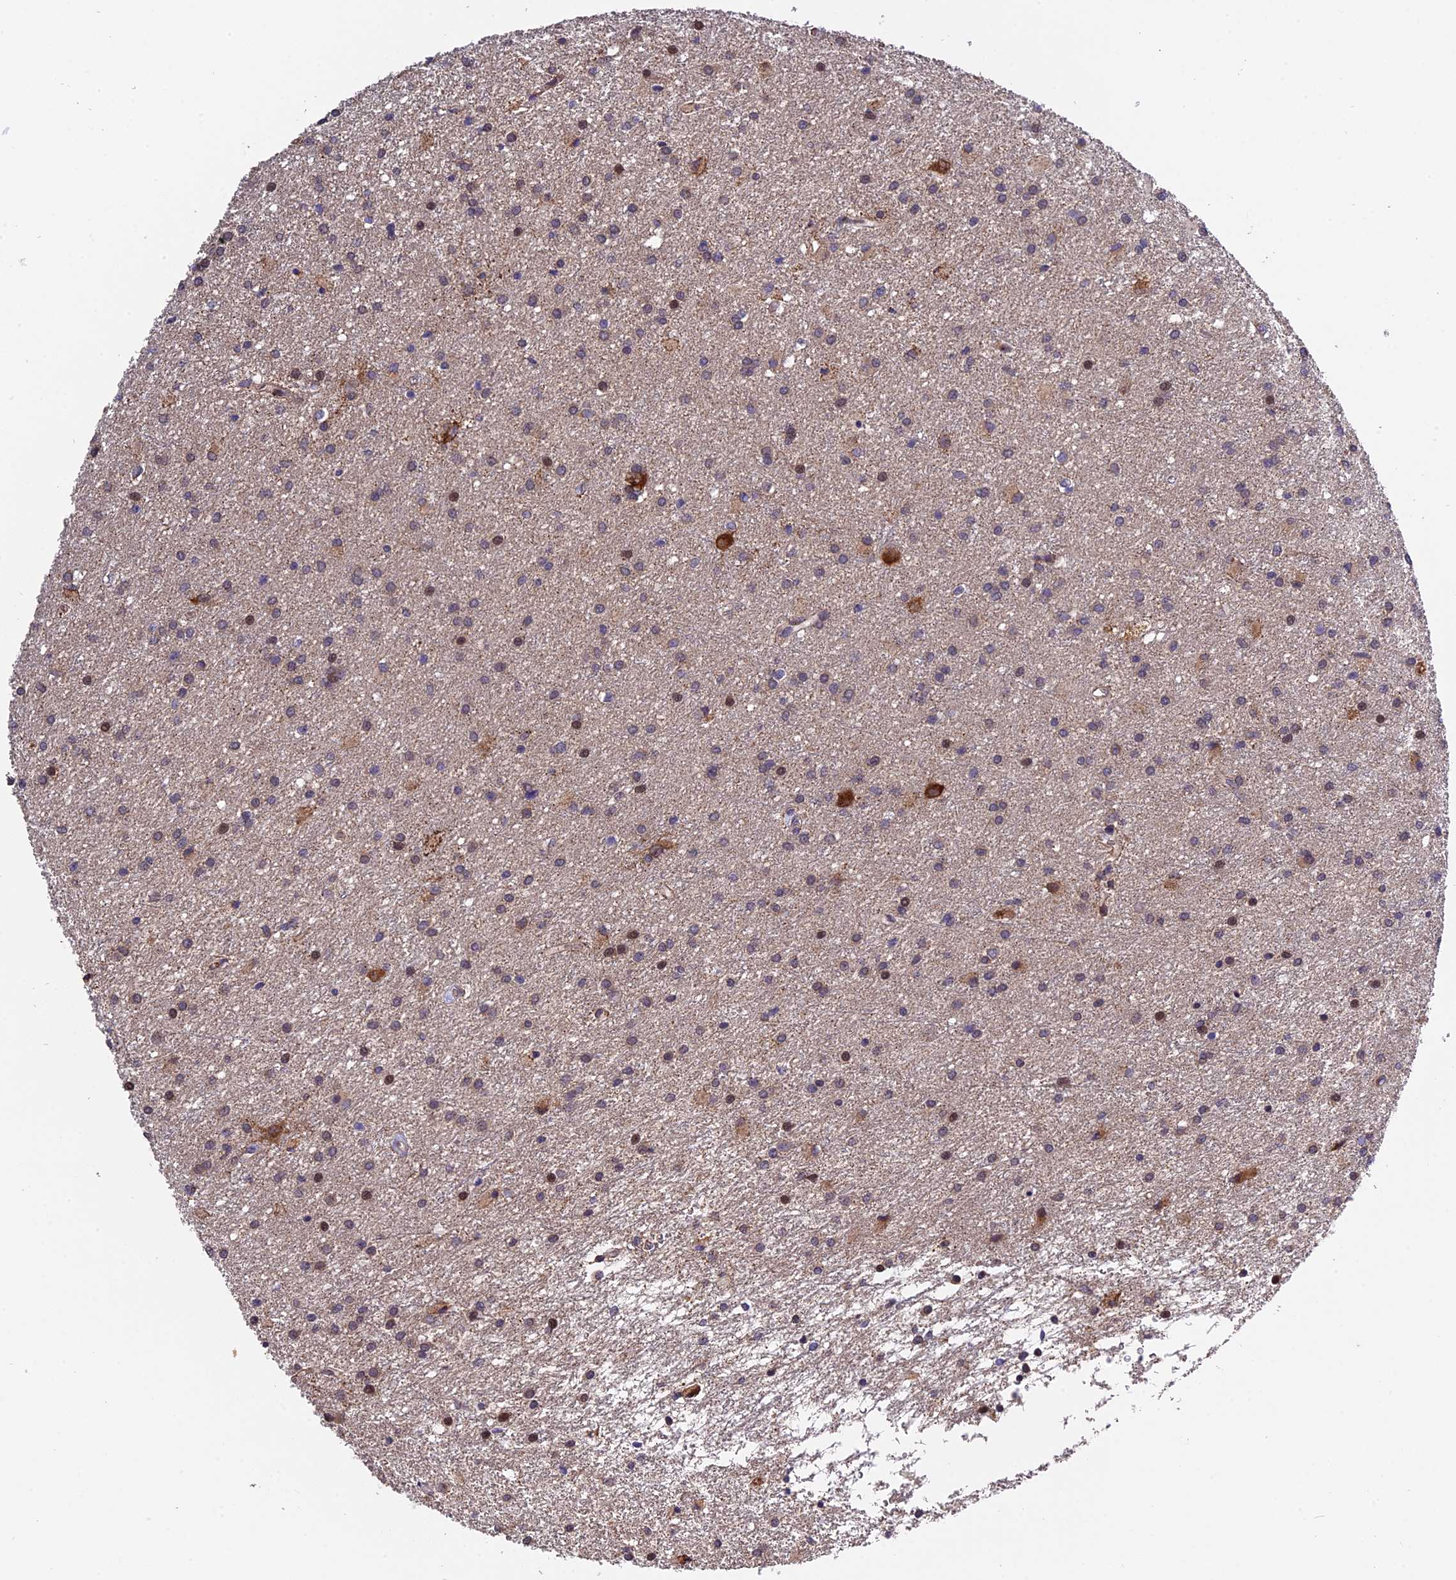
{"staining": {"intensity": "negative", "quantity": "none", "location": "none"}, "tissue": "glioma", "cell_type": "Tumor cells", "image_type": "cancer", "snomed": [{"axis": "morphology", "description": "Glioma, malignant, High grade"}, {"axis": "topography", "description": "Brain"}], "caption": "The histopathology image displays no staining of tumor cells in high-grade glioma (malignant). (Stains: DAB immunohistochemistry with hematoxylin counter stain, Microscopy: brightfield microscopy at high magnification).", "gene": "TRMT1", "patient": {"sex": "female", "age": 50}}